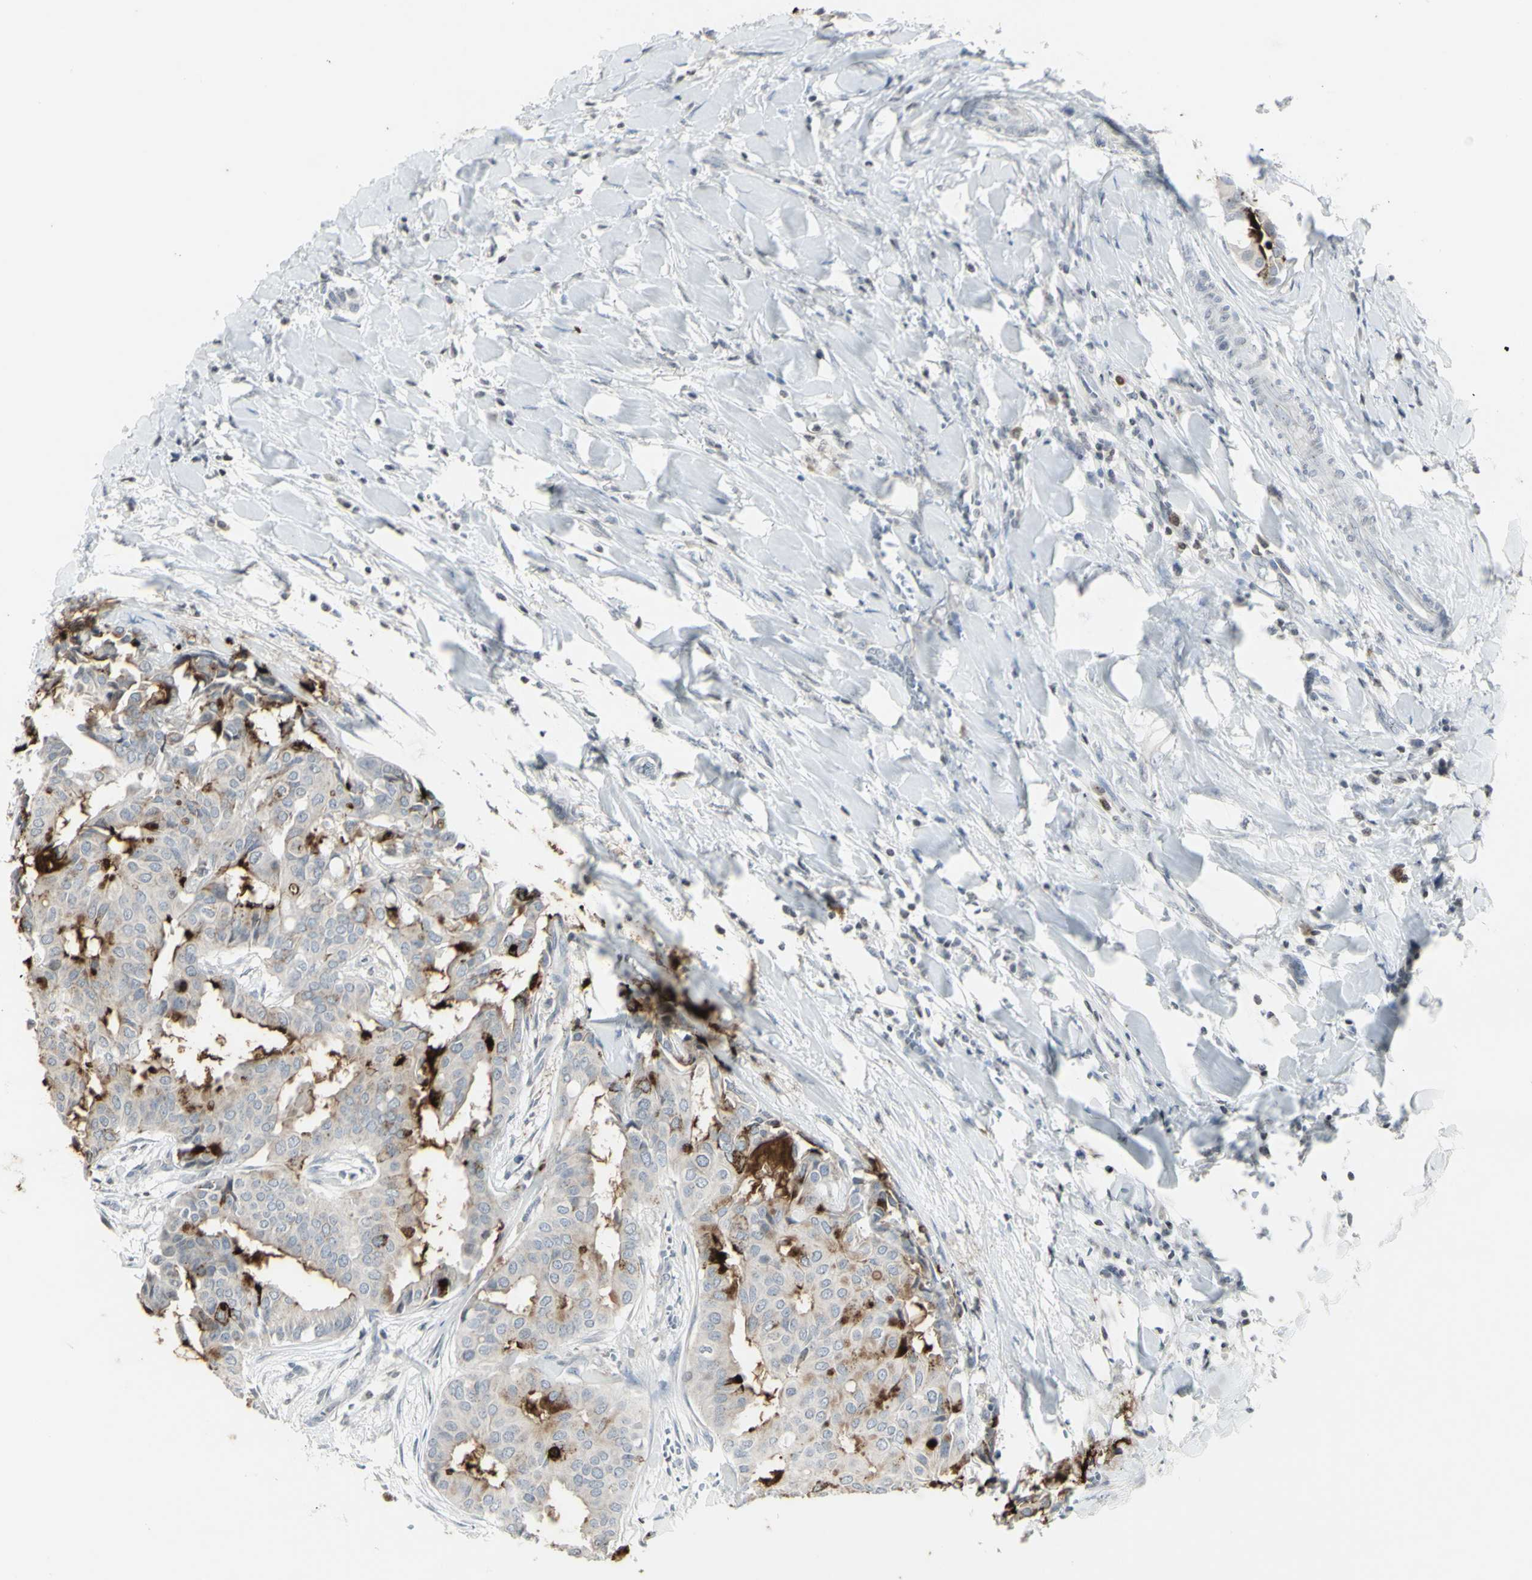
{"staining": {"intensity": "weak", "quantity": "<25%", "location": "cytoplasmic/membranous"}, "tissue": "head and neck cancer", "cell_type": "Tumor cells", "image_type": "cancer", "snomed": [{"axis": "morphology", "description": "Adenocarcinoma, NOS"}, {"axis": "topography", "description": "Salivary gland"}, {"axis": "topography", "description": "Head-Neck"}], "caption": "This is a image of immunohistochemistry (IHC) staining of adenocarcinoma (head and neck), which shows no expression in tumor cells.", "gene": "MUC5AC", "patient": {"sex": "female", "age": 59}}